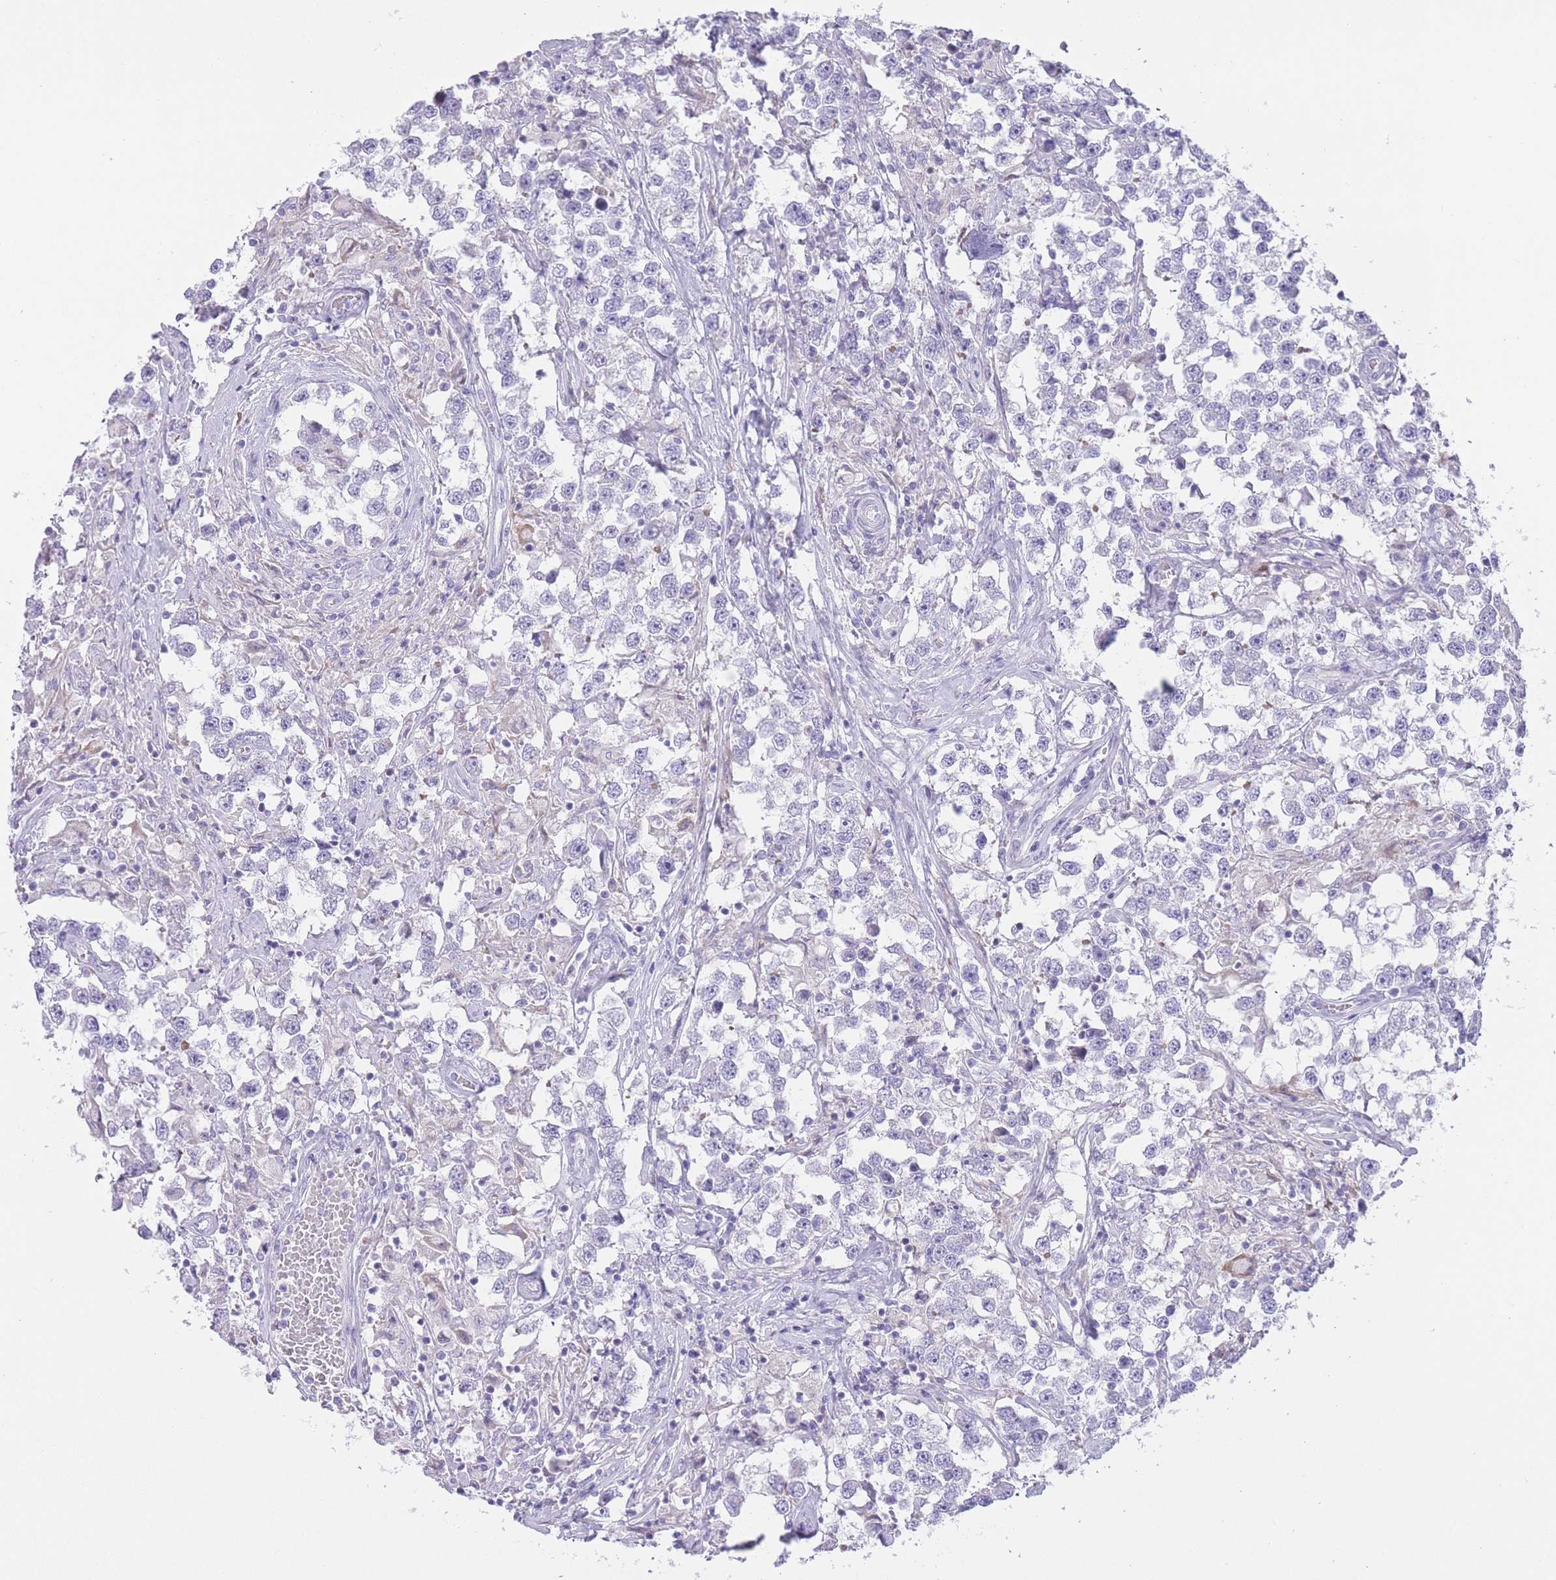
{"staining": {"intensity": "negative", "quantity": "none", "location": "none"}, "tissue": "testis cancer", "cell_type": "Tumor cells", "image_type": "cancer", "snomed": [{"axis": "morphology", "description": "Seminoma, NOS"}, {"axis": "topography", "description": "Testis"}], "caption": "There is no significant positivity in tumor cells of testis cancer. (DAB (3,3'-diaminobenzidine) immunohistochemistry (IHC) with hematoxylin counter stain).", "gene": "IMPG1", "patient": {"sex": "male", "age": 46}}